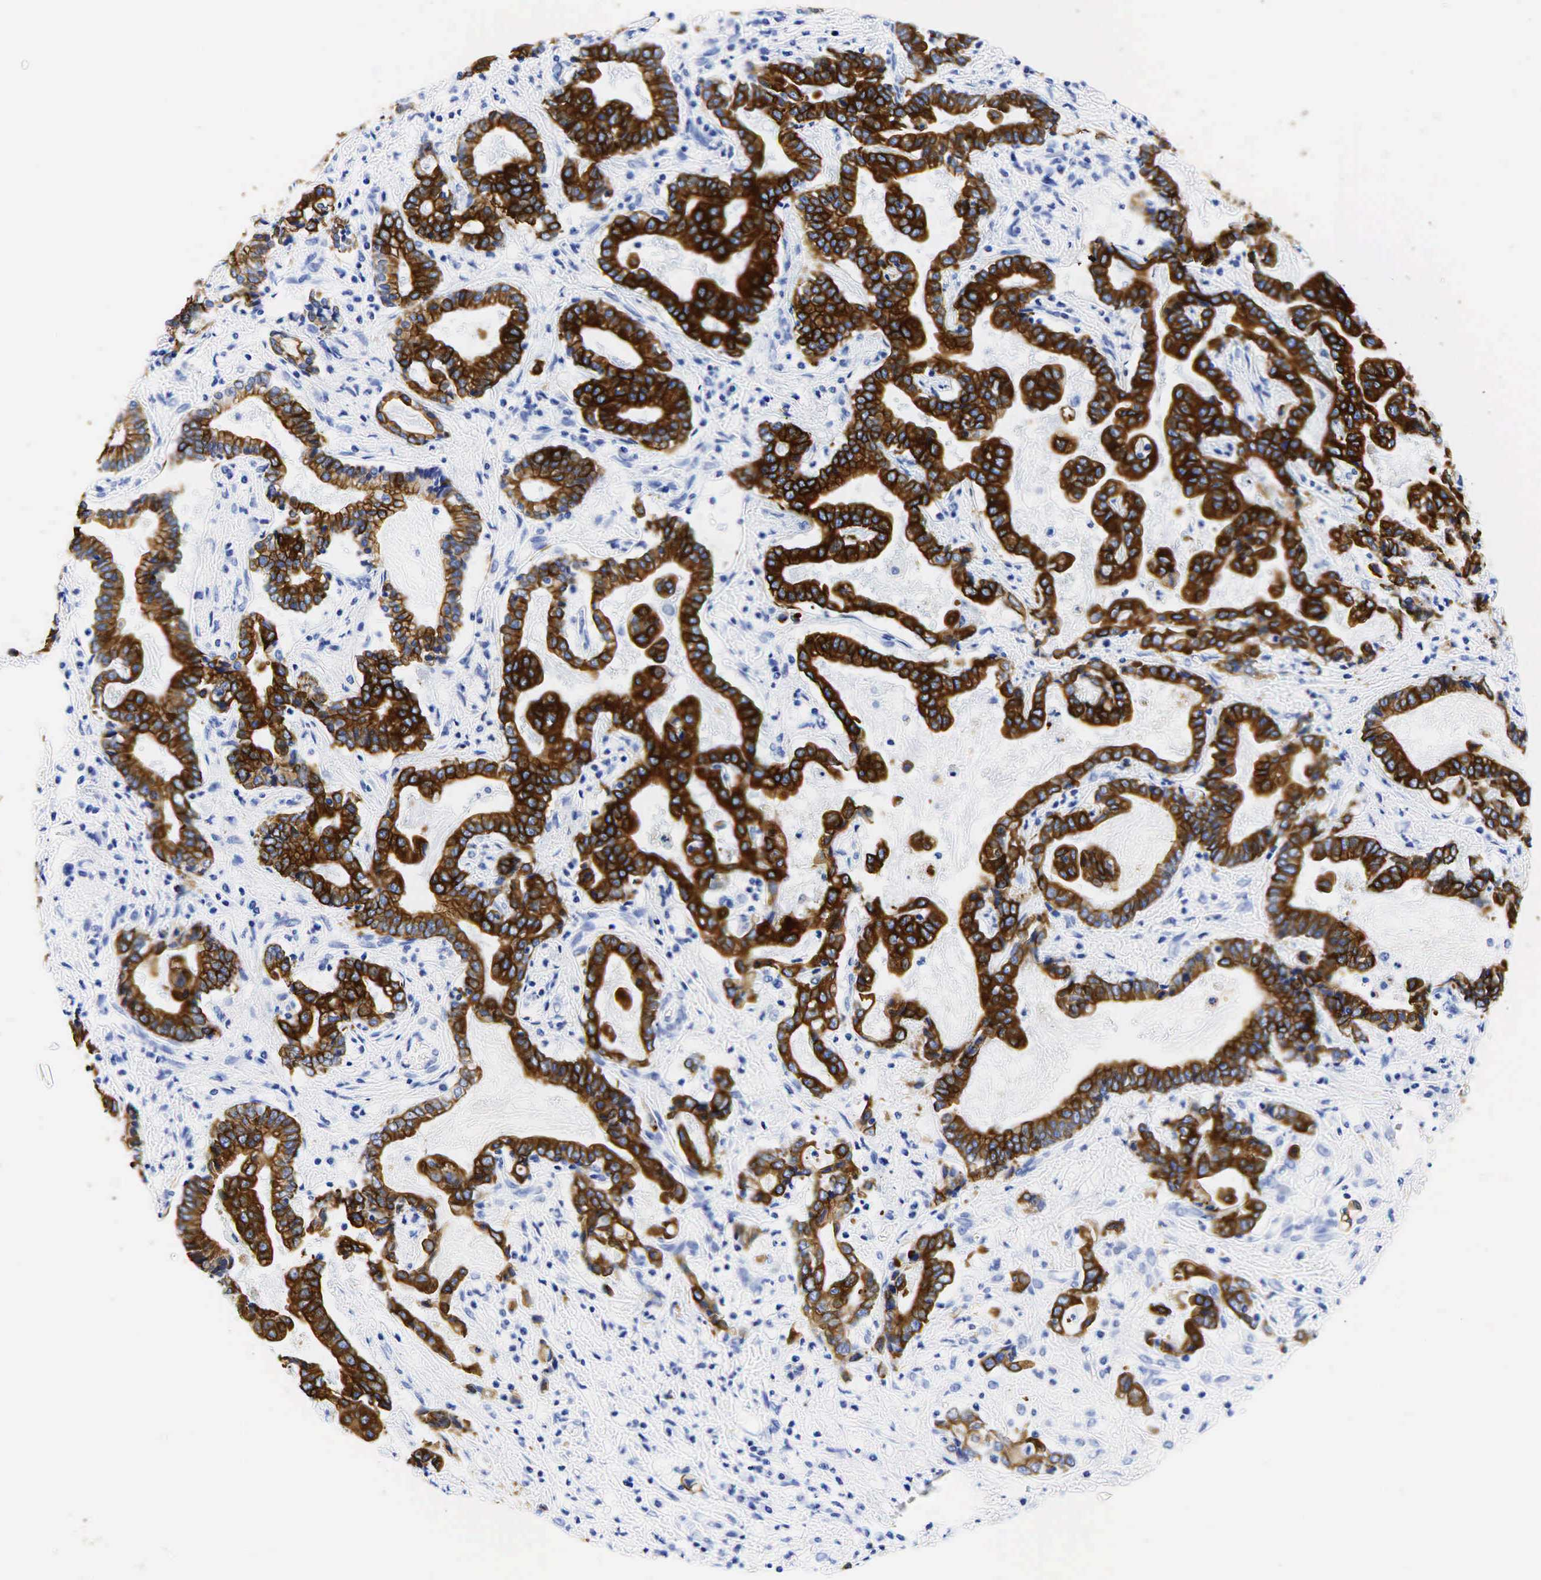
{"staining": {"intensity": "strong", "quantity": ">75%", "location": "cytoplasmic/membranous"}, "tissue": "liver cancer", "cell_type": "Tumor cells", "image_type": "cancer", "snomed": [{"axis": "morphology", "description": "Cholangiocarcinoma"}, {"axis": "topography", "description": "Liver"}], "caption": "Immunohistochemistry of liver cancer (cholangiocarcinoma) exhibits high levels of strong cytoplasmic/membranous staining in about >75% of tumor cells. Immunohistochemistry stains the protein of interest in brown and the nuclei are stained blue.", "gene": "KRT19", "patient": {"sex": "male", "age": 57}}